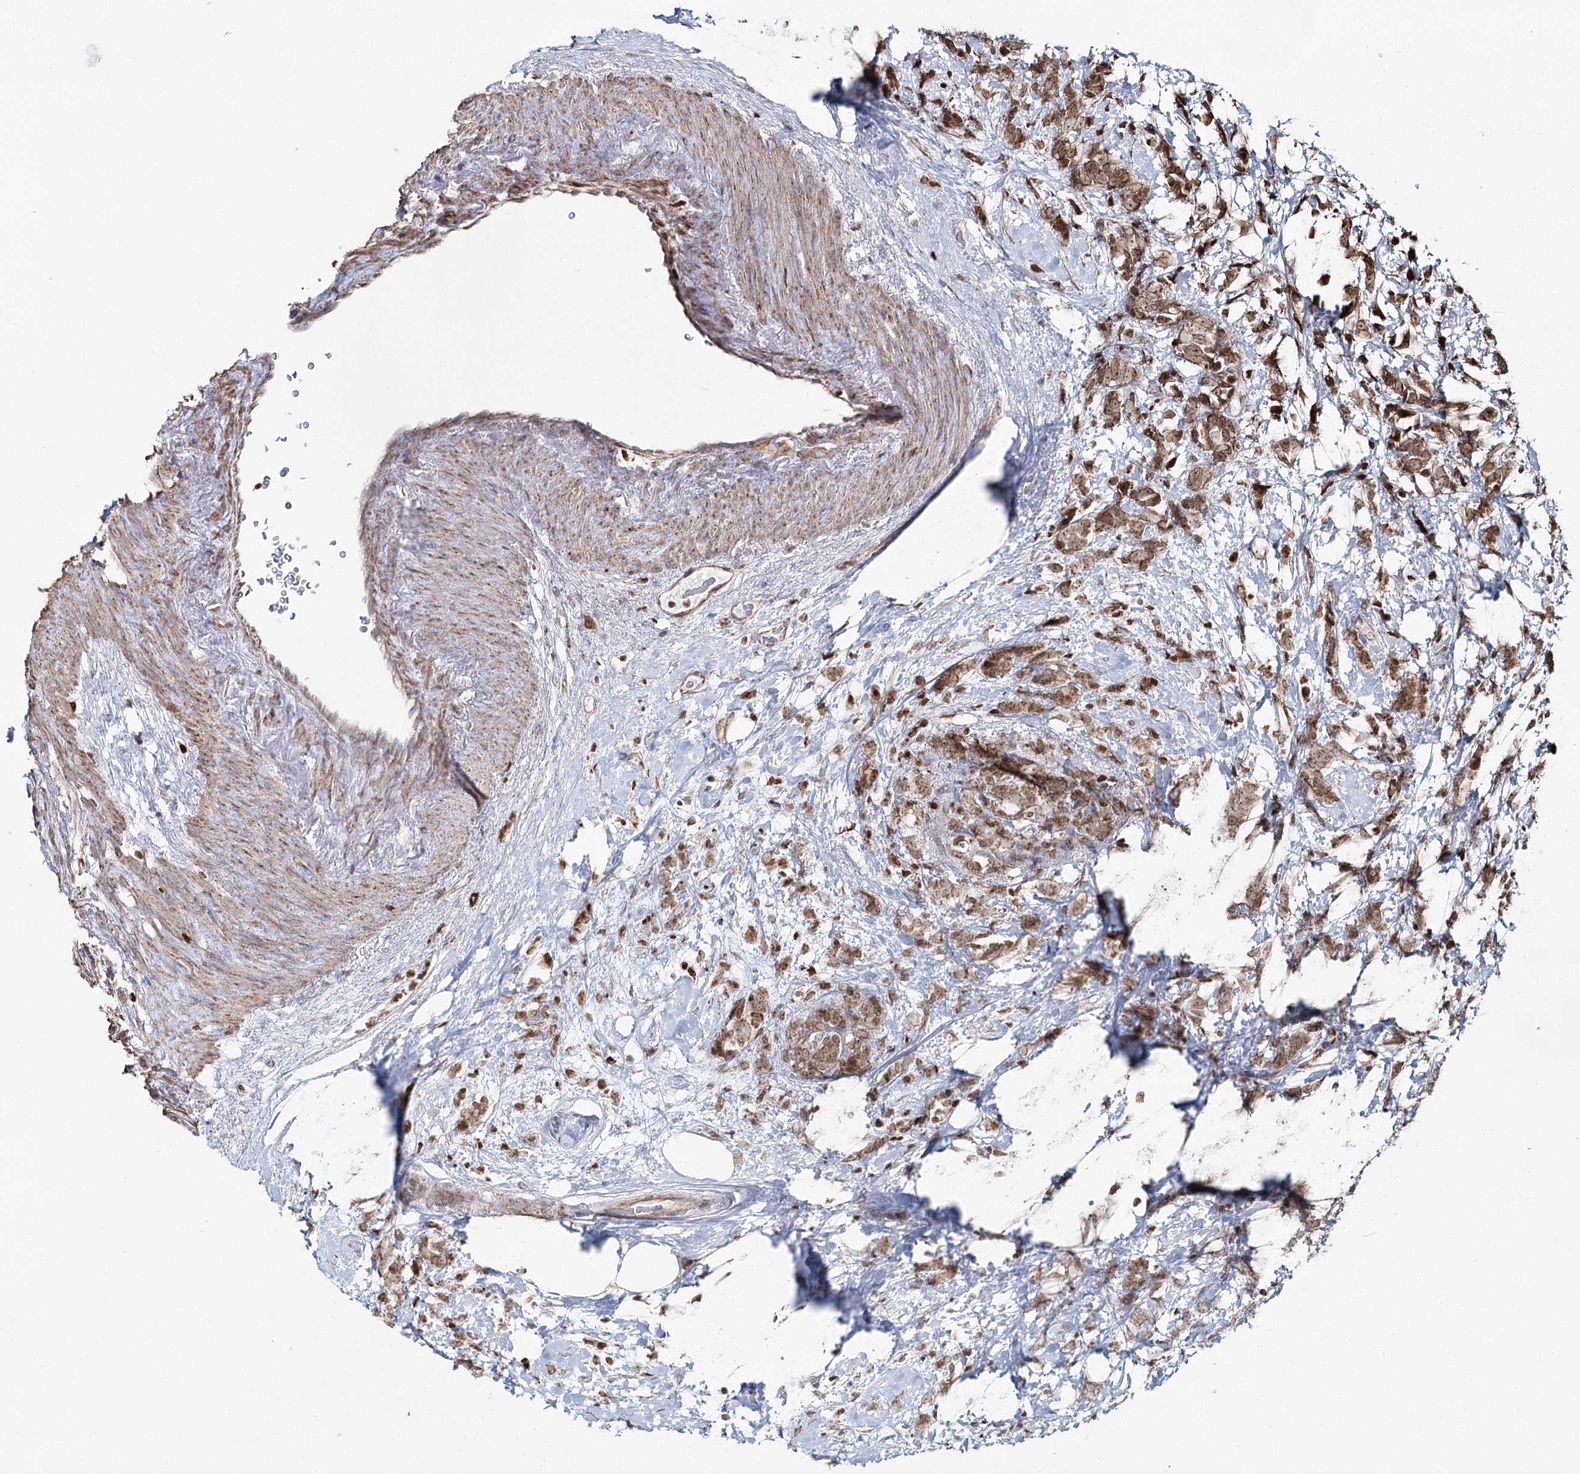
{"staining": {"intensity": "moderate", "quantity": ">75%", "location": "cytoplasmic/membranous,nuclear"}, "tissue": "breast cancer", "cell_type": "Tumor cells", "image_type": "cancer", "snomed": [{"axis": "morphology", "description": "Lobular carcinoma"}, {"axis": "topography", "description": "Breast"}], "caption": "Lobular carcinoma (breast) tissue displays moderate cytoplasmic/membranous and nuclear positivity in about >75% of tumor cells, visualized by immunohistochemistry.", "gene": "PDHX", "patient": {"sex": "female", "age": 58}}